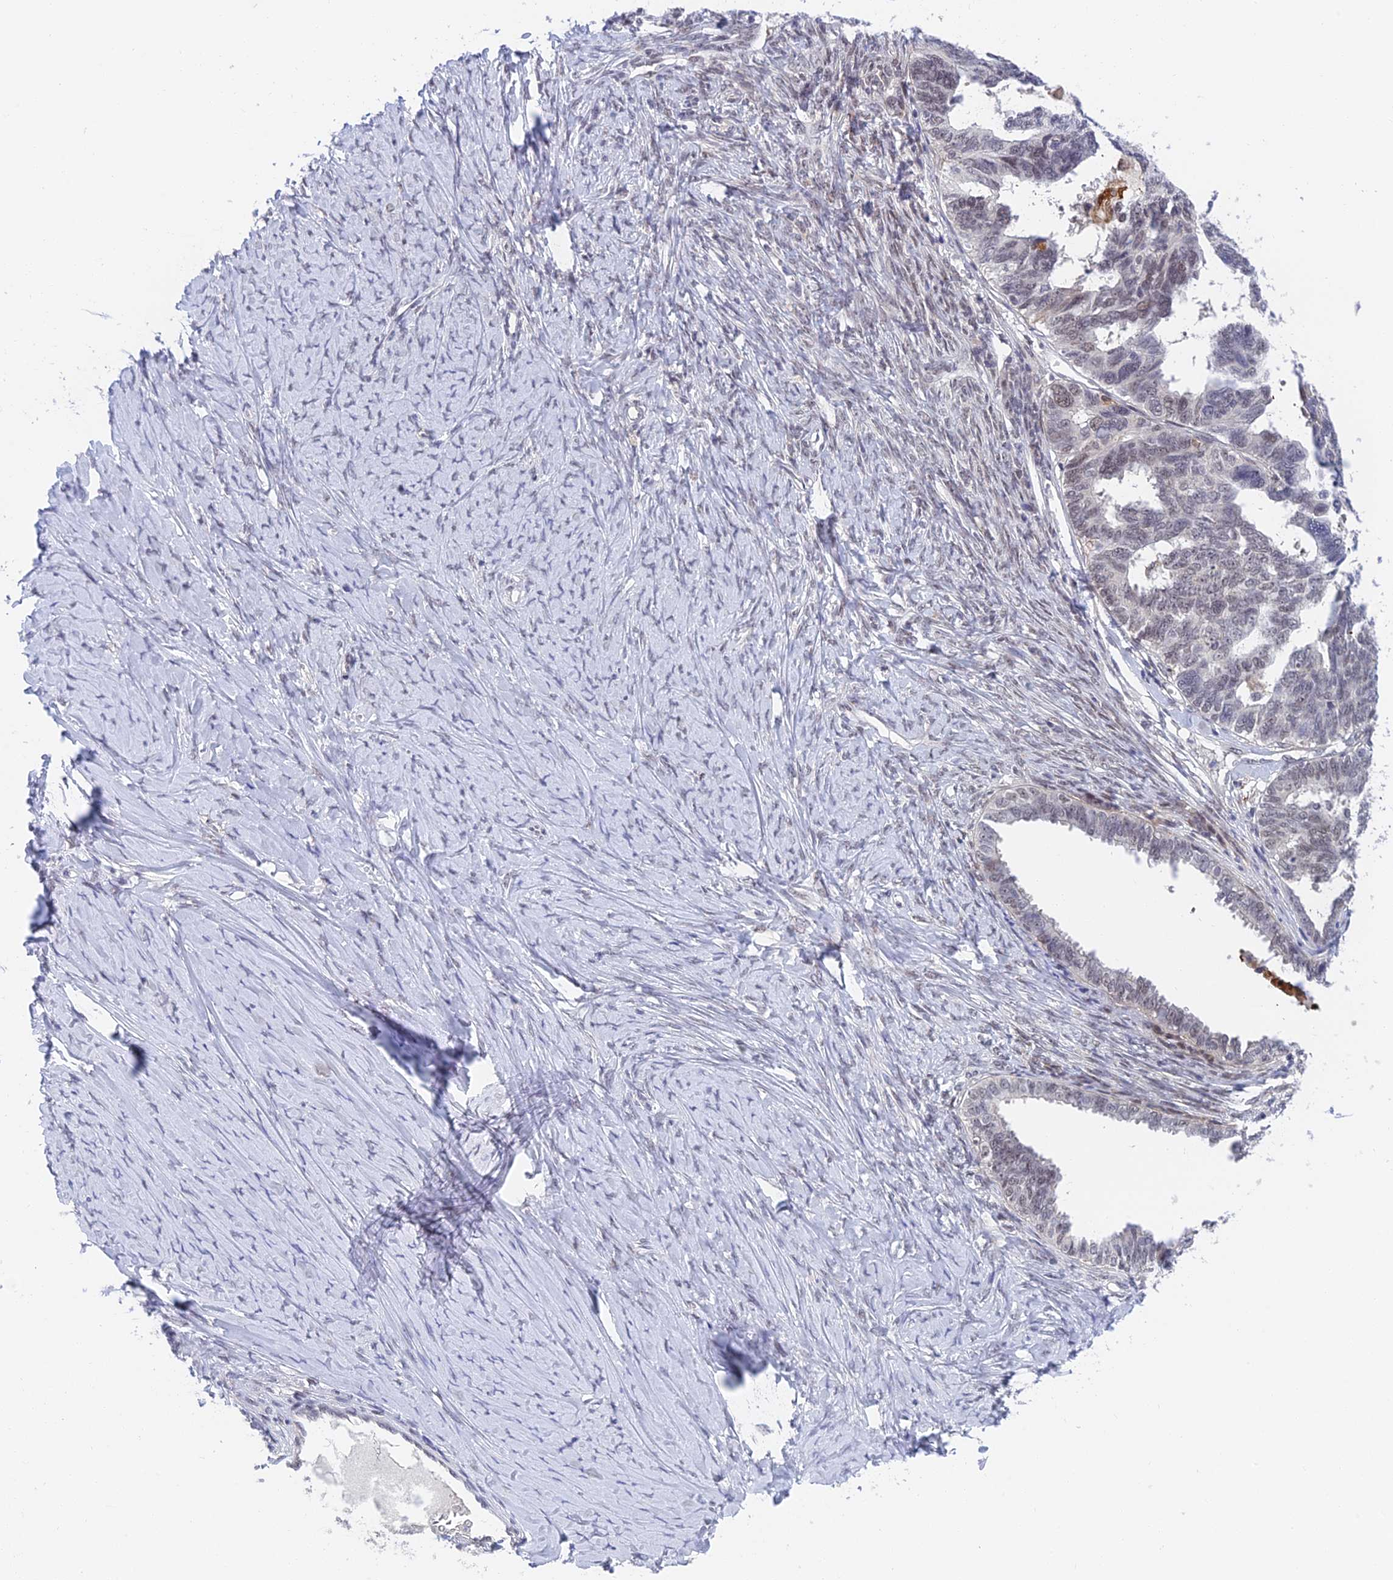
{"staining": {"intensity": "weak", "quantity": "<25%", "location": "nuclear"}, "tissue": "ovarian cancer", "cell_type": "Tumor cells", "image_type": "cancer", "snomed": [{"axis": "morphology", "description": "Cystadenocarcinoma, serous, NOS"}, {"axis": "topography", "description": "Ovary"}], "caption": "Protein analysis of ovarian cancer reveals no significant positivity in tumor cells. (DAB (3,3'-diaminobenzidine) immunohistochemistry (IHC) visualized using brightfield microscopy, high magnification).", "gene": "NSMCE1", "patient": {"sex": "female", "age": 79}}